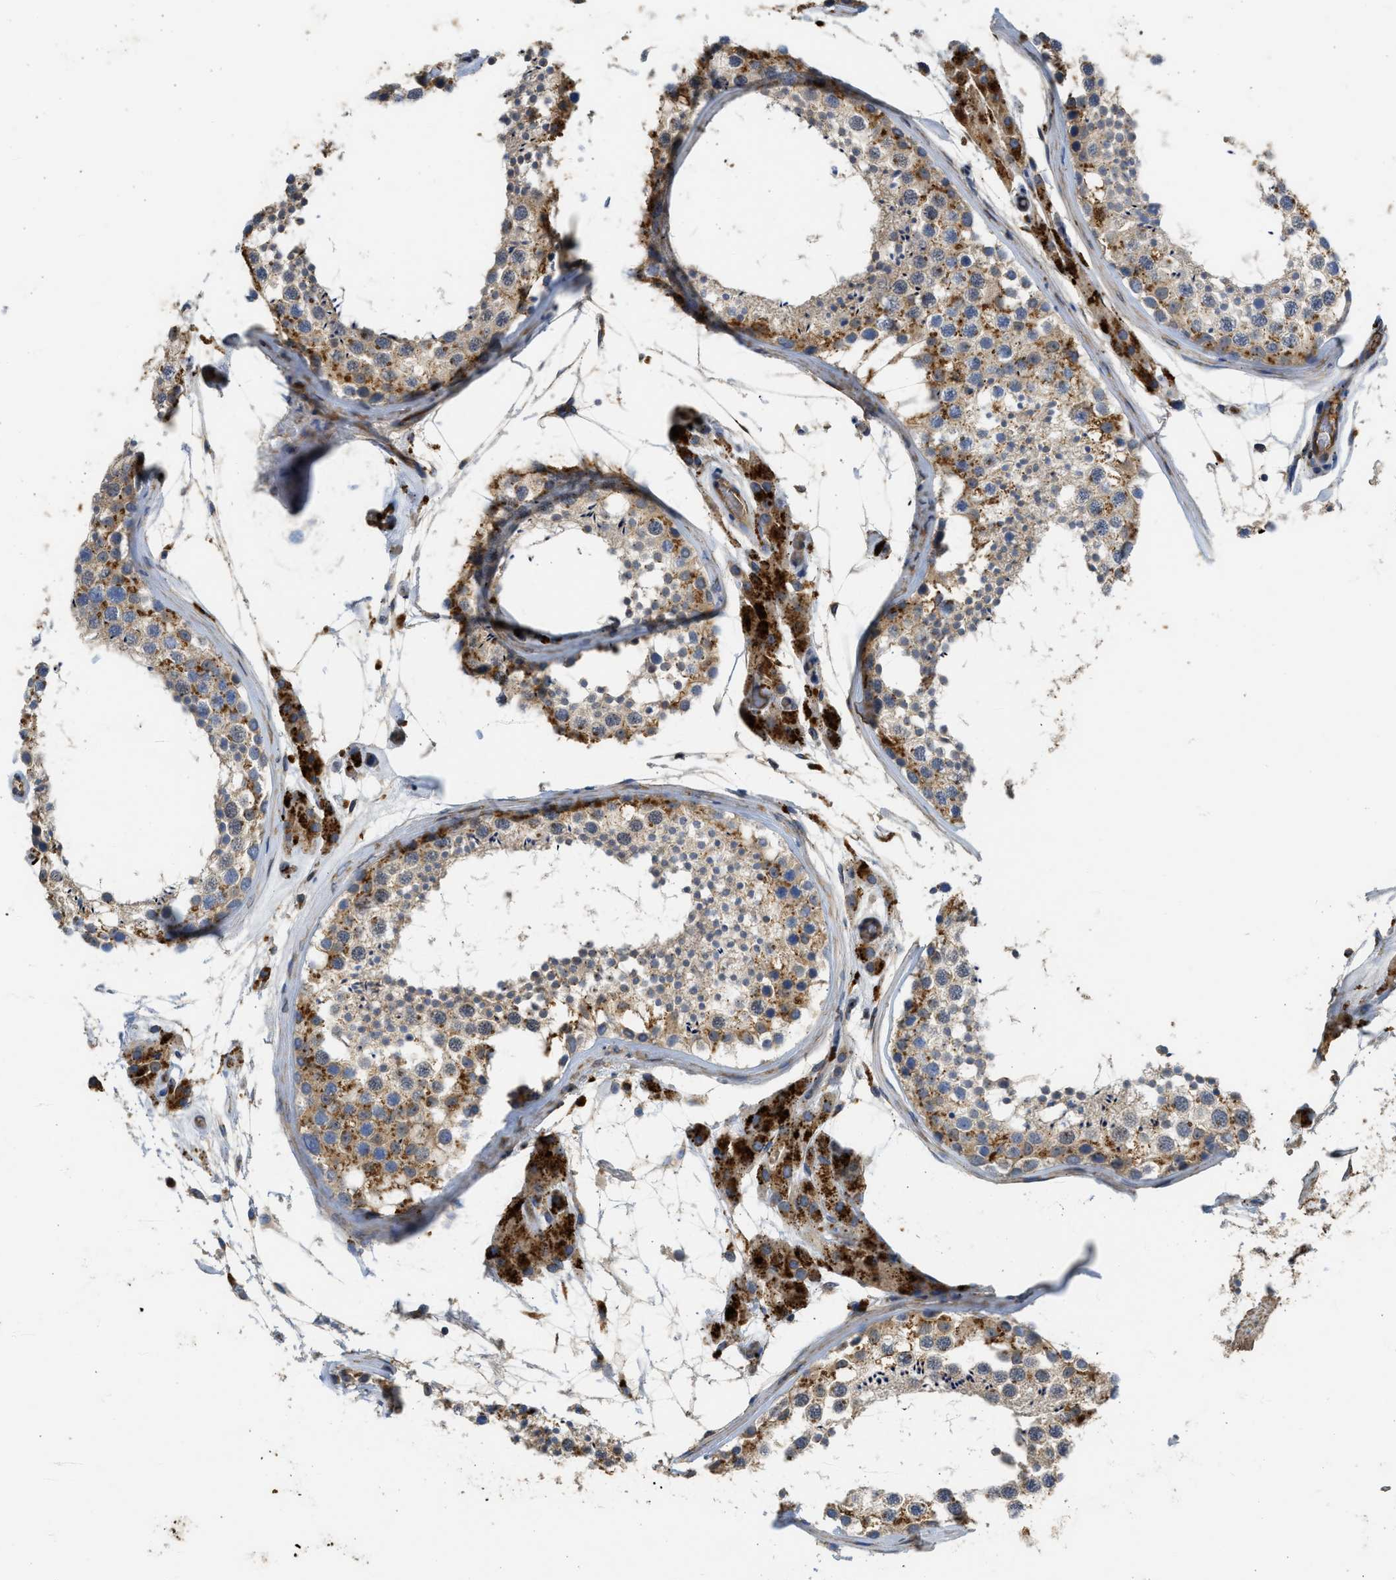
{"staining": {"intensity": "moderate", "quantity": ">75%", "location": "cytoplasmic/membranous"}, "tissue": "testis", "cell_type": "Cells in seminiferous ducts", "image_type": "normal", "snomed": [{"axis": "morphology", "description": "Normal tissue, NOS"}, {"axis": "topography", "description": "Testis"}], "caption": "Protein positivity by immunohistochemistry (IHC) reveals moderate cytoplasmic/membranous expression in about >75% of cells in seminiferous ducts in normal testis.", "gene": "CSRNP2", "patient": {"sex": "male", "age": 46}}